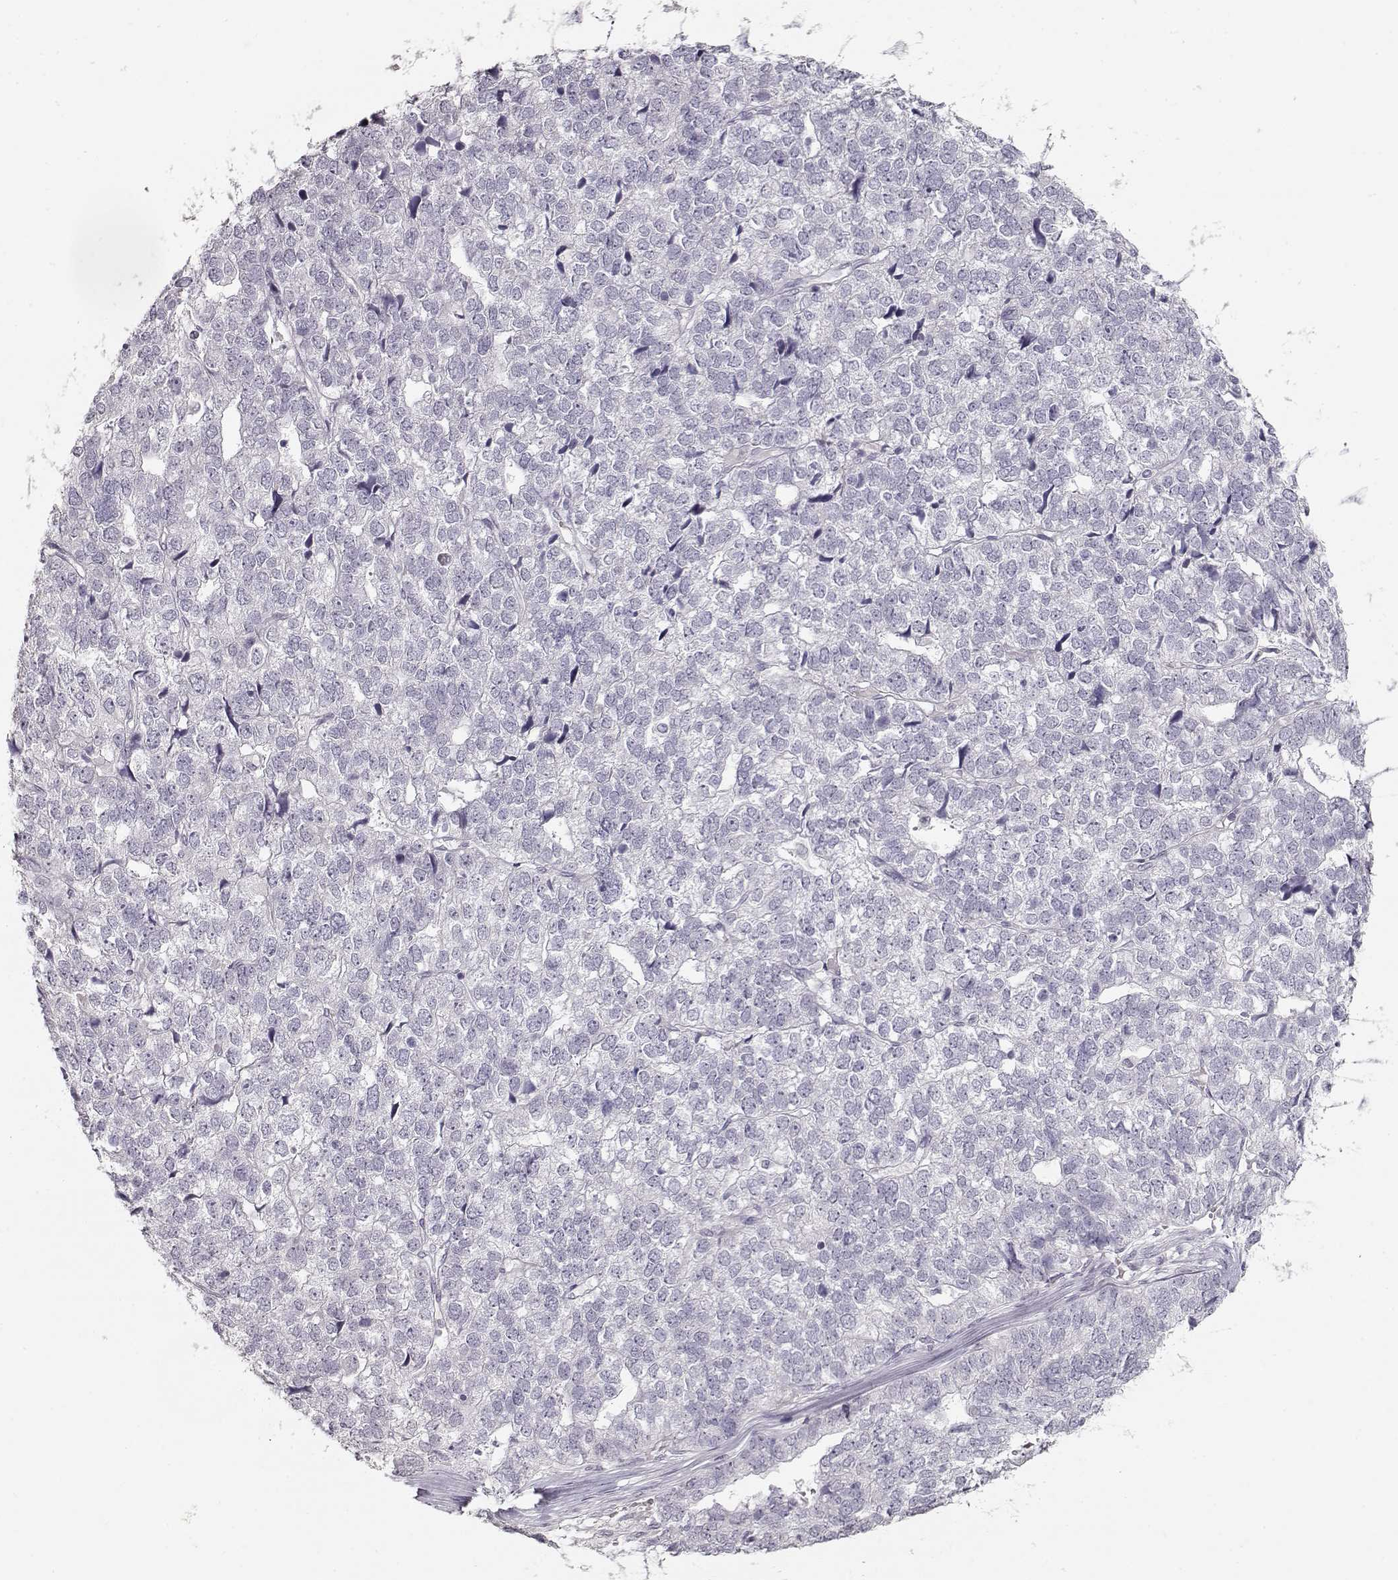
{"staining": {"intensity": "negative", "quantity": "none", "location": "none"}, "tissue": "stomach cancer", "cell_type": "Tumor cells", "image_type": "cancer", "snomed": [{"axis": "morphology", "description": "Adenocarcinoma, NOS"}, {"axis": "topography", "description": "Stomach"}], "caption": "DAB immunohistochemical staining of human adenocarcinoma (stomach) displays no significant positivity in tumor cells.", "gene": "S100B", "patient": {"sex": "male", "age": 69}}